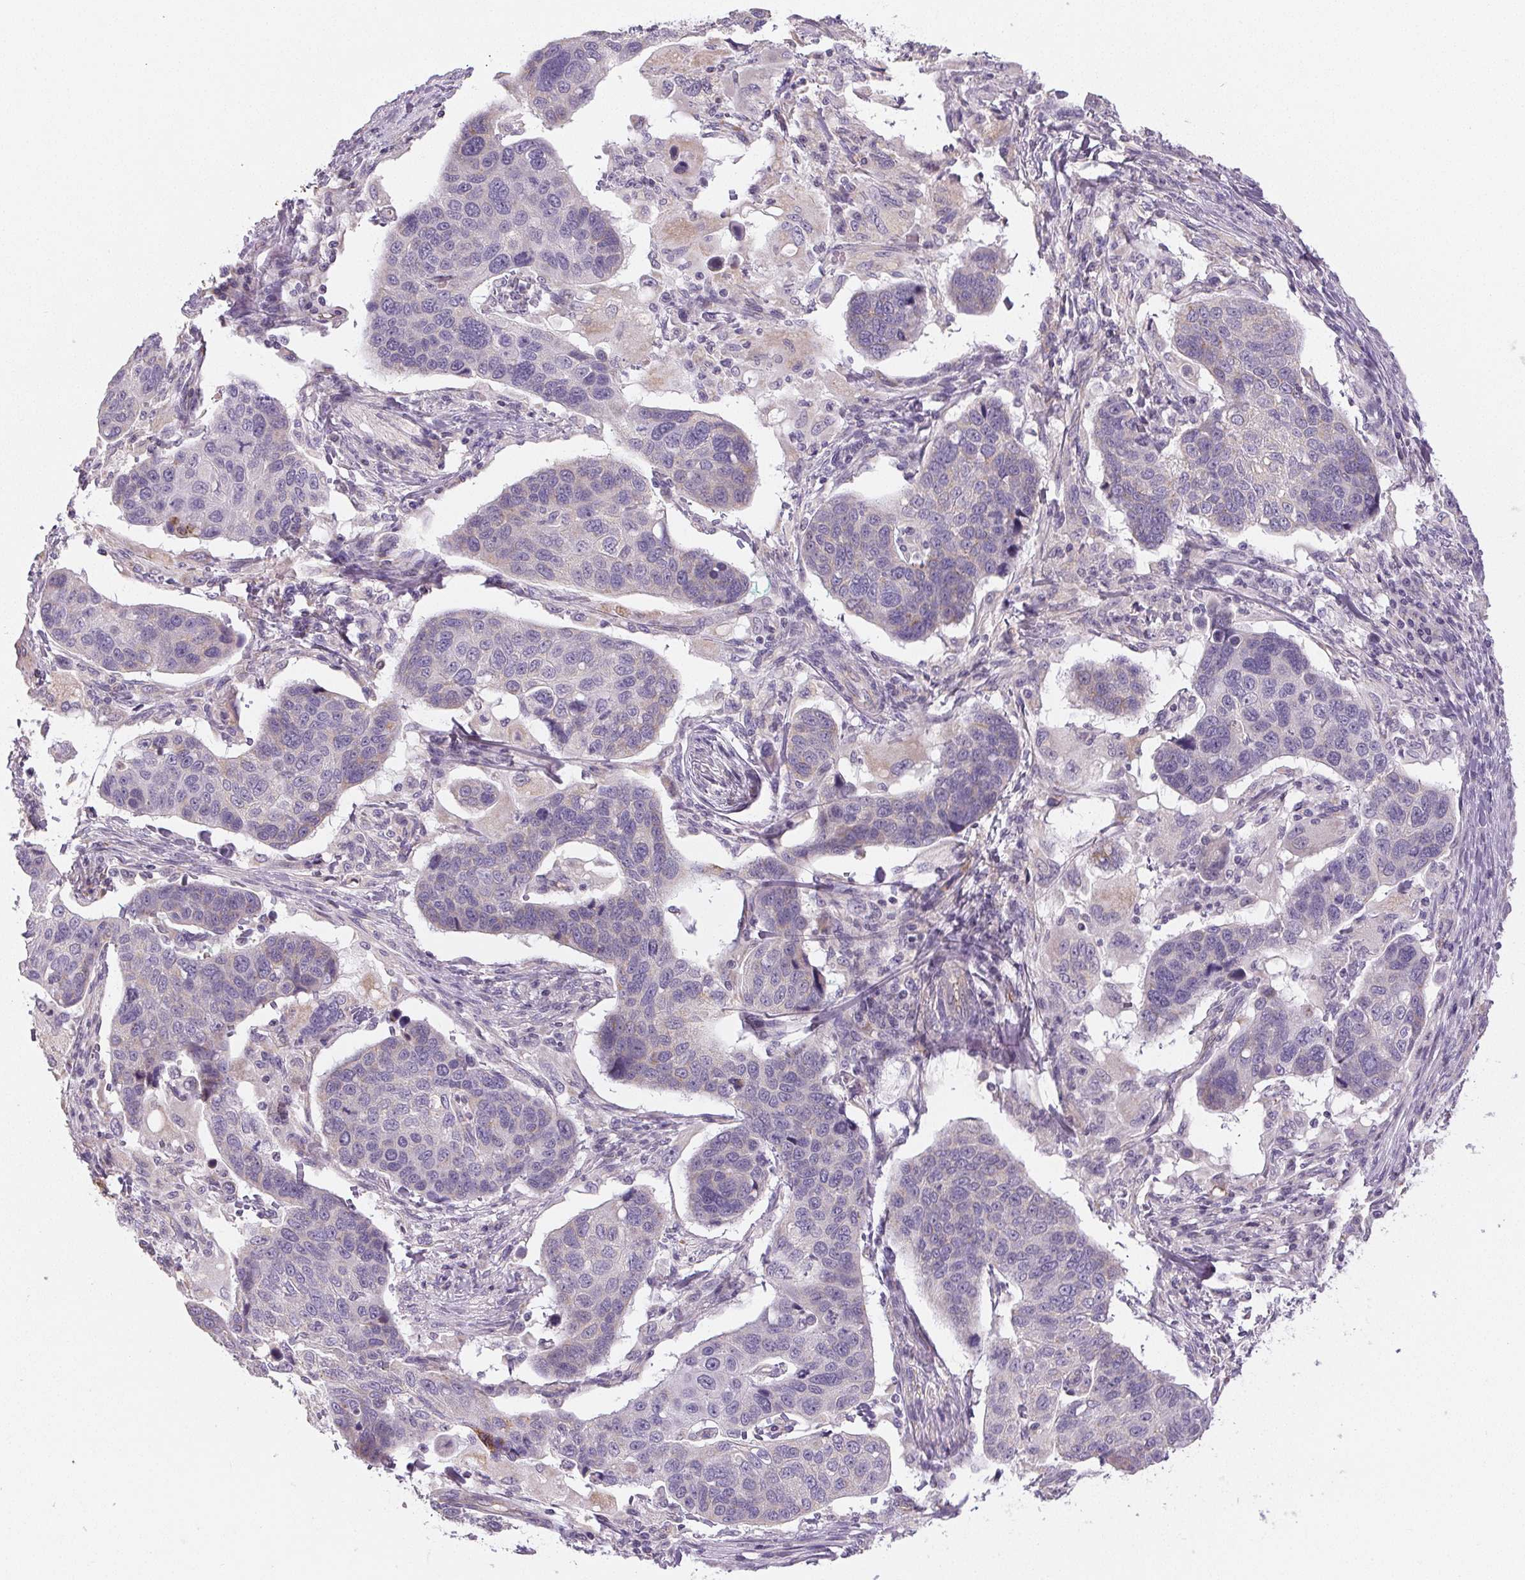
{"staining": {"intensity": "negative", "quantity": "none", "location": "none"}, "tissue": "lung cancer", "cell_type": "Tumor cells", "image_type": "cancer", "snomed": [{"axis": "morphology", "description": "Squamous cell carcinoma, NOS"}, {"axis": "topography", "description": "Lymph node"}, {"axis": "topography", "description": "Lung"}], "caption": "Lung cancer (squamous cell carcinoma) was stained to show a protein in brown. There is no significant staining in tumor cells. Brightfield microscopy of immunohistochemistry (IHC) stained with DAB (brown) and hematoxylin (blue), captured at high magnification.", "gene": "SMYD1", "patient": {"sex": "male", "age": 61}}